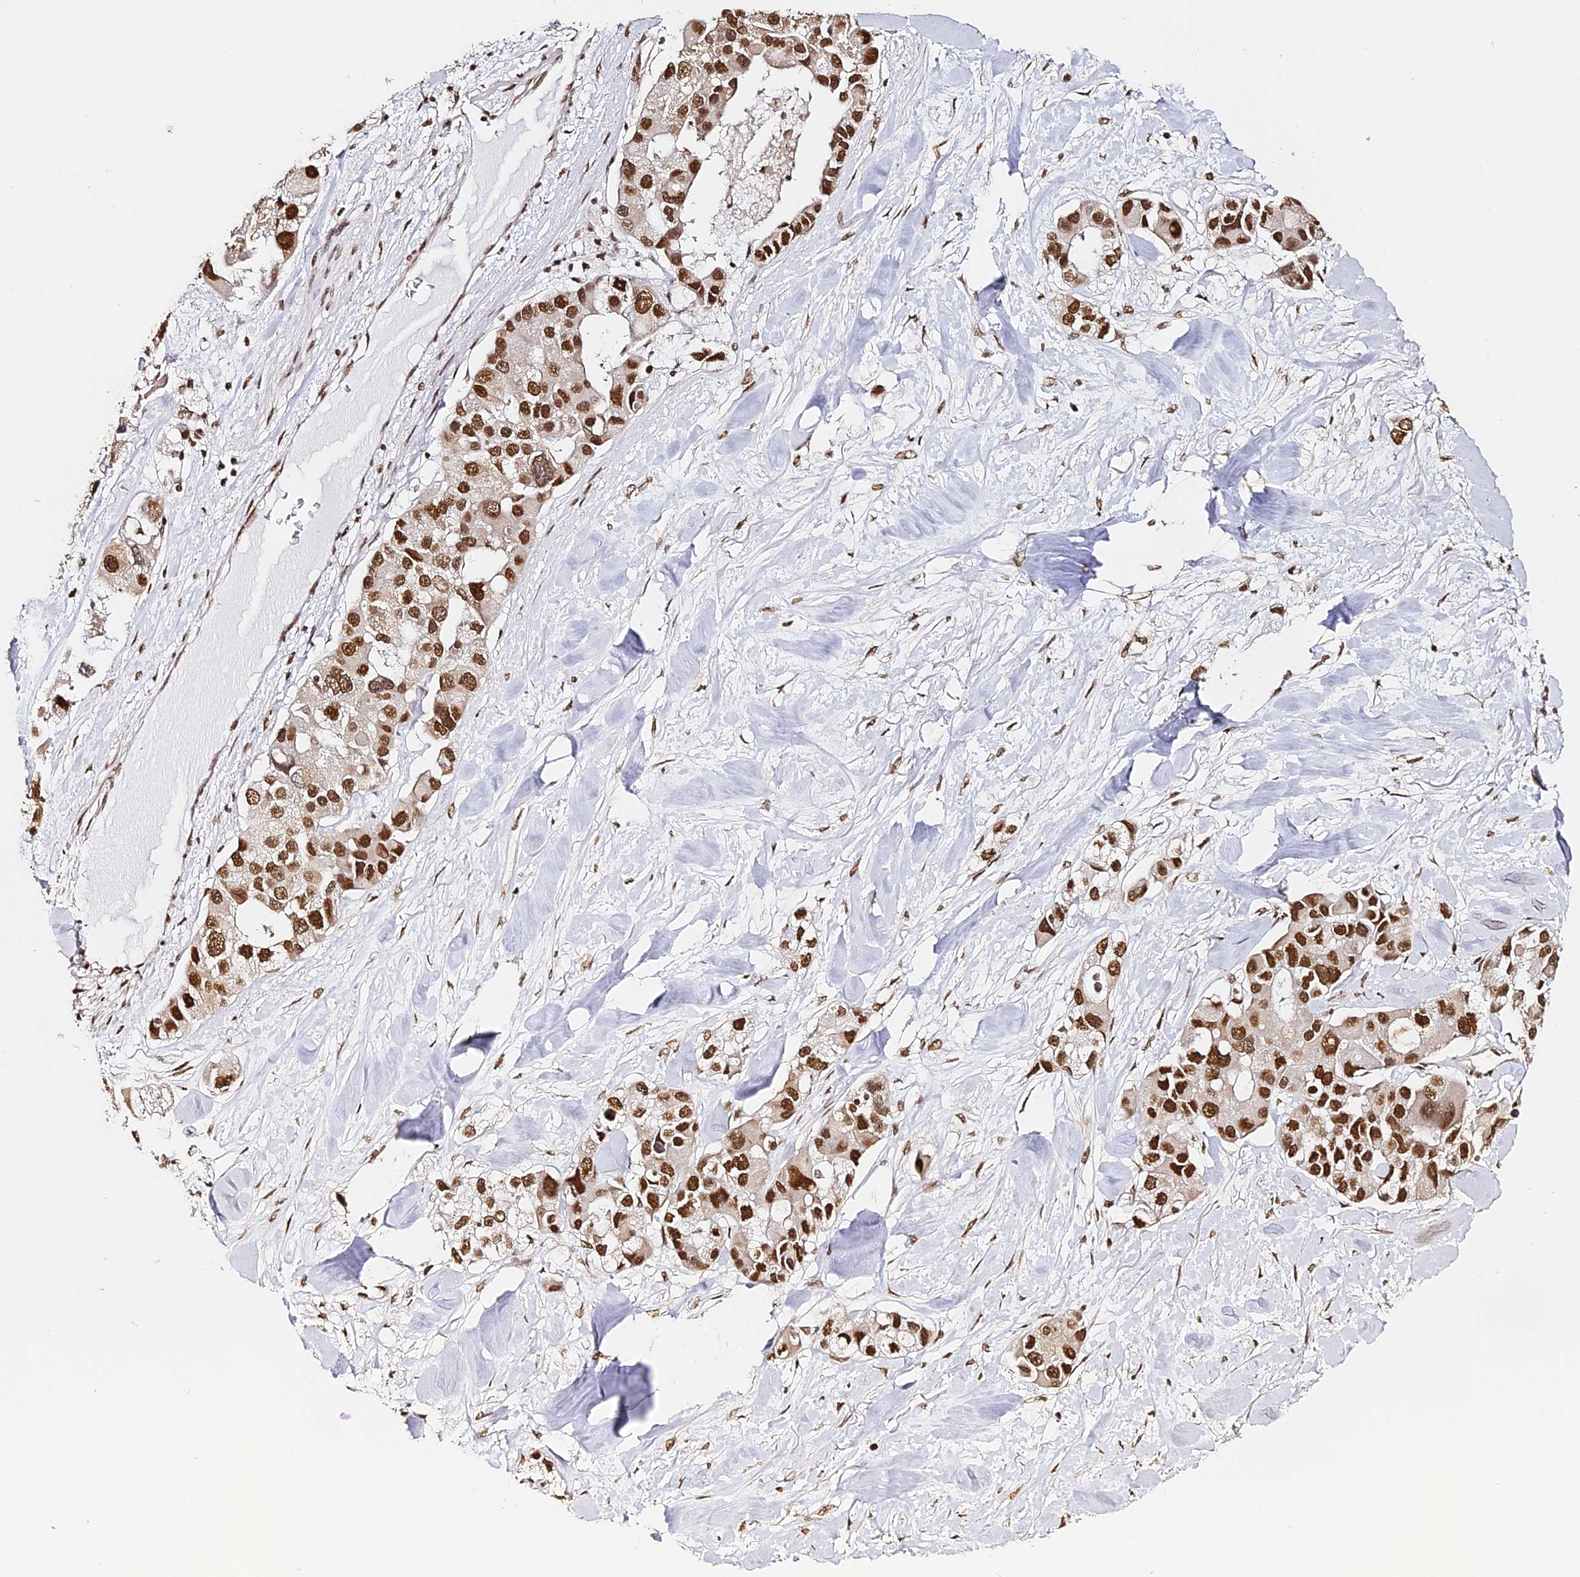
{"staining": {"intensity": "strong", "quantity": ">75%", "location": "nuclear"}, "tissue": "lung cancer", "cell_type": "Tumor cells", "image_type": "cancer", "snomed": [{"axis": "morphology", "description": "Adenocarcinoma, NOS"}, {"axis": "topography", "description": "Lung"}], "caption": "A brown stain labels strong nuclear staining of a protein in human lung adenocarcinoma tumor cells.", "gene": "HNRNPA1", "patient": {"sex": "female", "age": 54}}